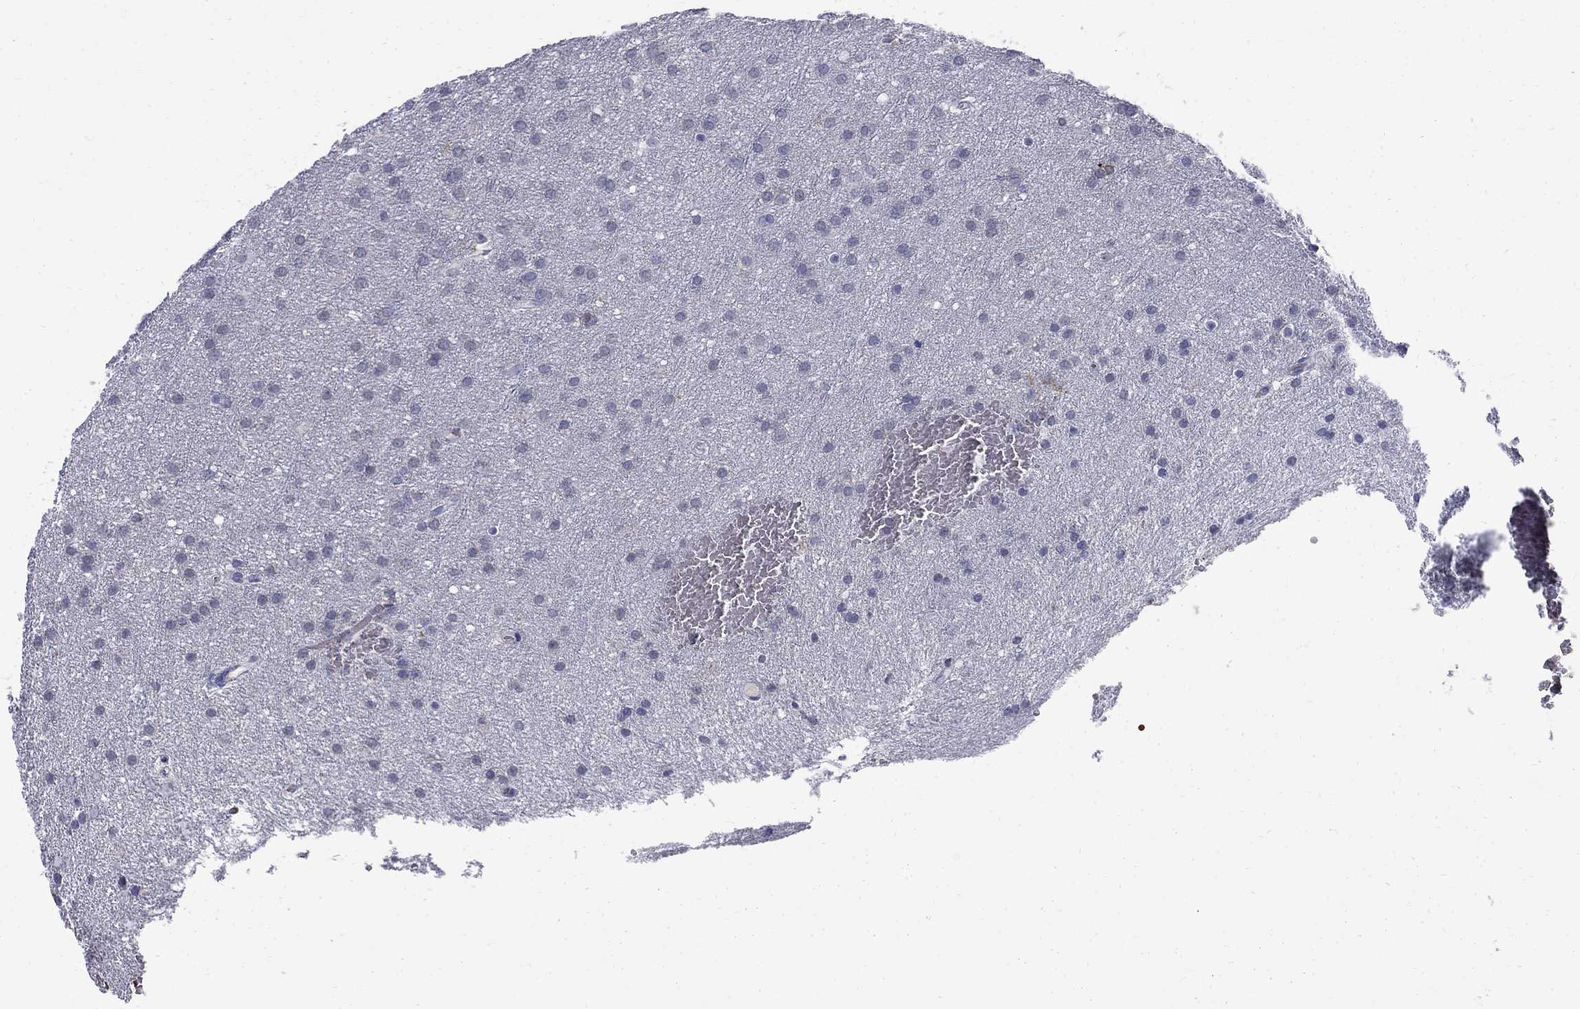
{"staining": {"intensity": "negative", "quantity": "none", "location": "none"}, "tissue": "glioma", "cell_type": "Tumor cells", "image_type": "cancer", "snomed": [{"axis": "morphology", "description": "Glioma, malignant, Low grade"}, {"axis": "topography", "description": "Brain"}], "caption": "Immunohistochemistry of glioma exhibits no positivity in tumor cells.", "gene": "AGER", "patient": {"sex": "female", "age": 32}}